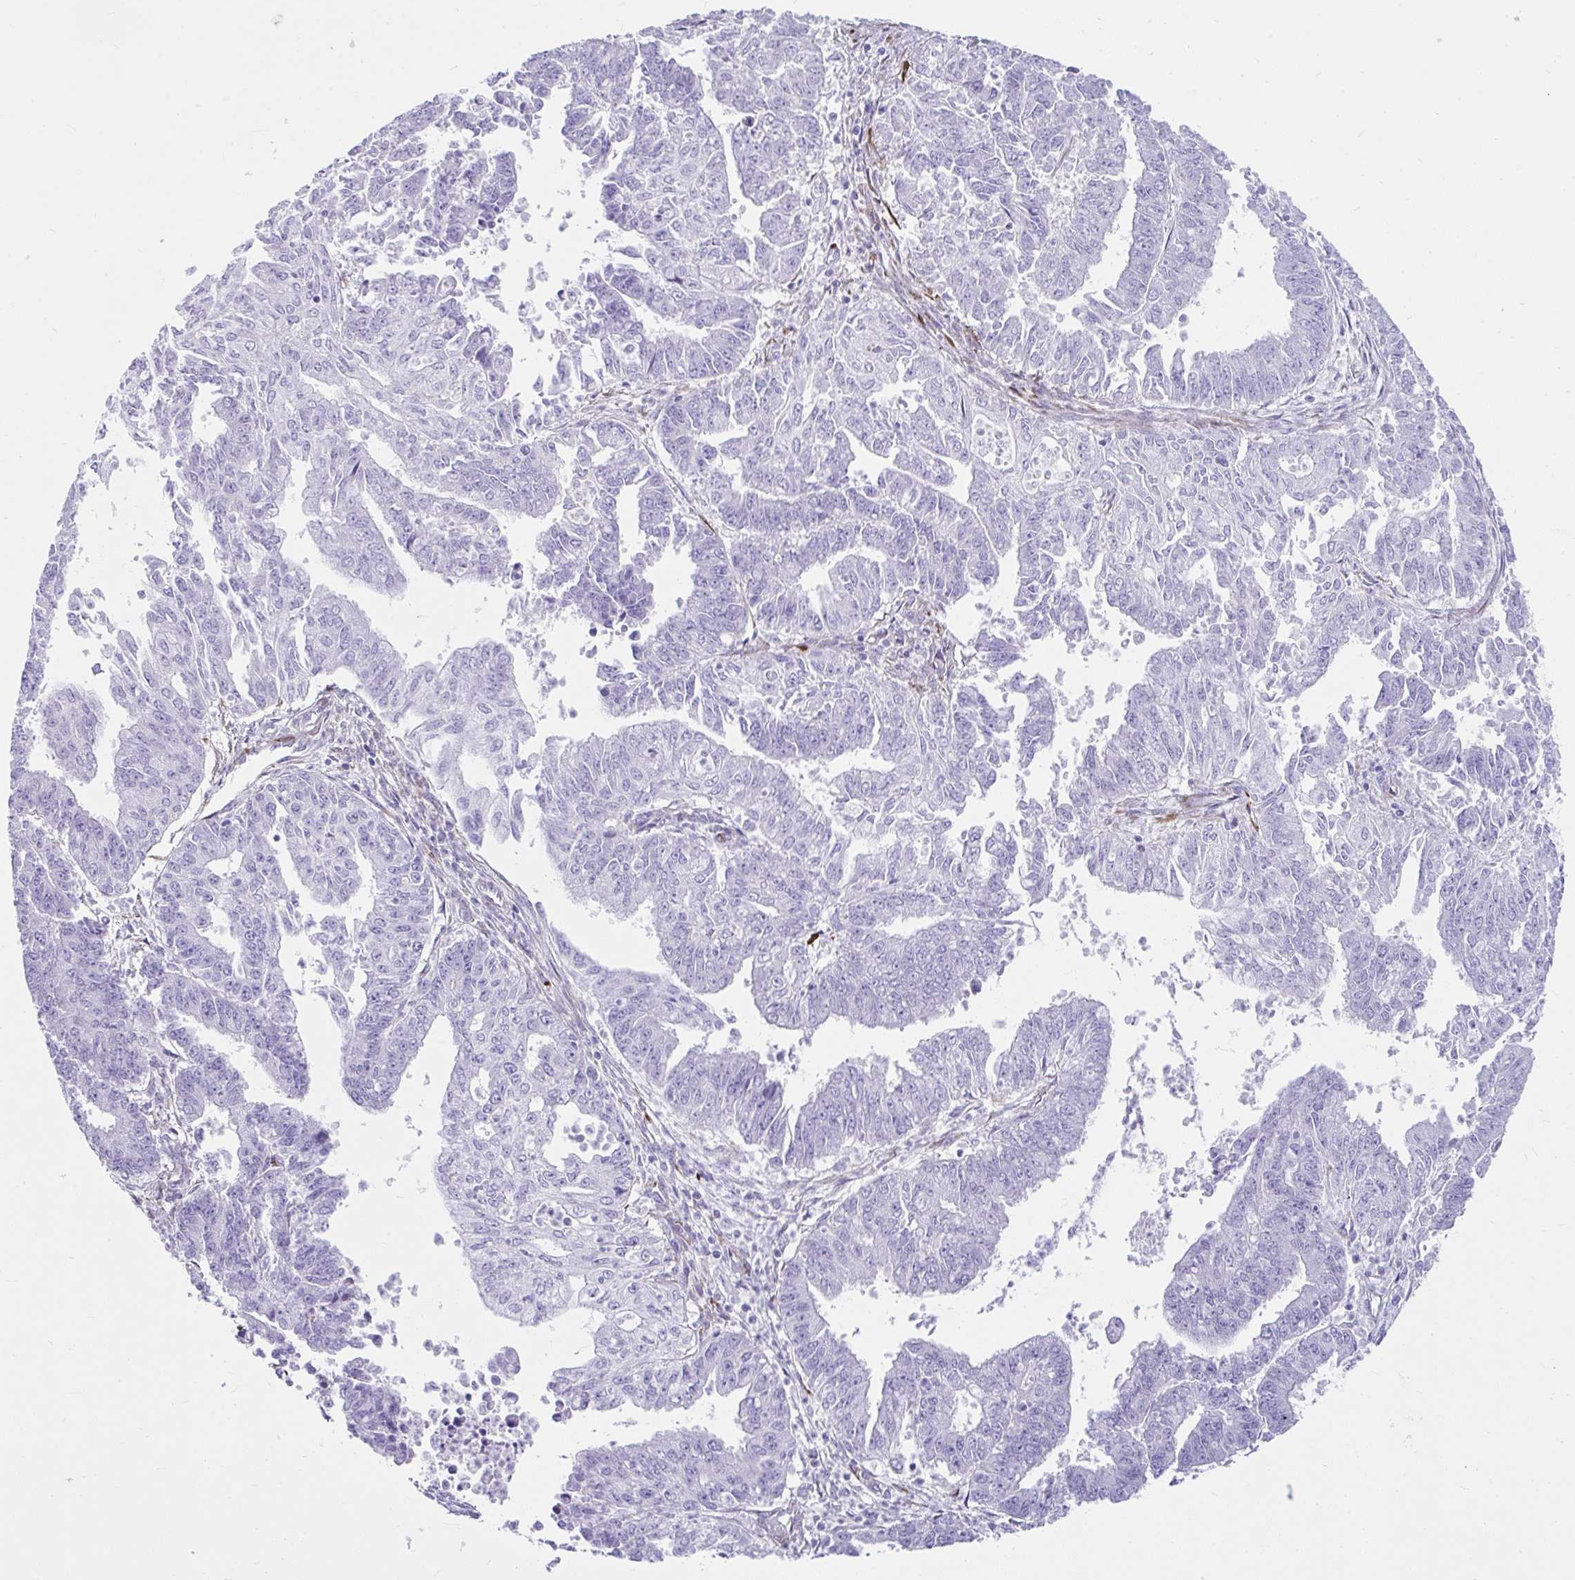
{"staining": {"intensity": "negative", "quantity": "none", "location": "none"}, "tissue": "endometrial cancer", "cell_type": "Tumor cells", "image_type": "cancer", "snomed": [{"axis": "morphology", "description": "Adenocarcinoma, NOS"}, {"axis": "topography", "description": "Endometrium"}], "caption": "DAB (3,3'-diaminobenzidine) immunohistochemical staining of endometrial cancer shows no significant staining in tumor cells.", "gene": "GRXCR2", "patient": {"sex": "female", "age": 73}}